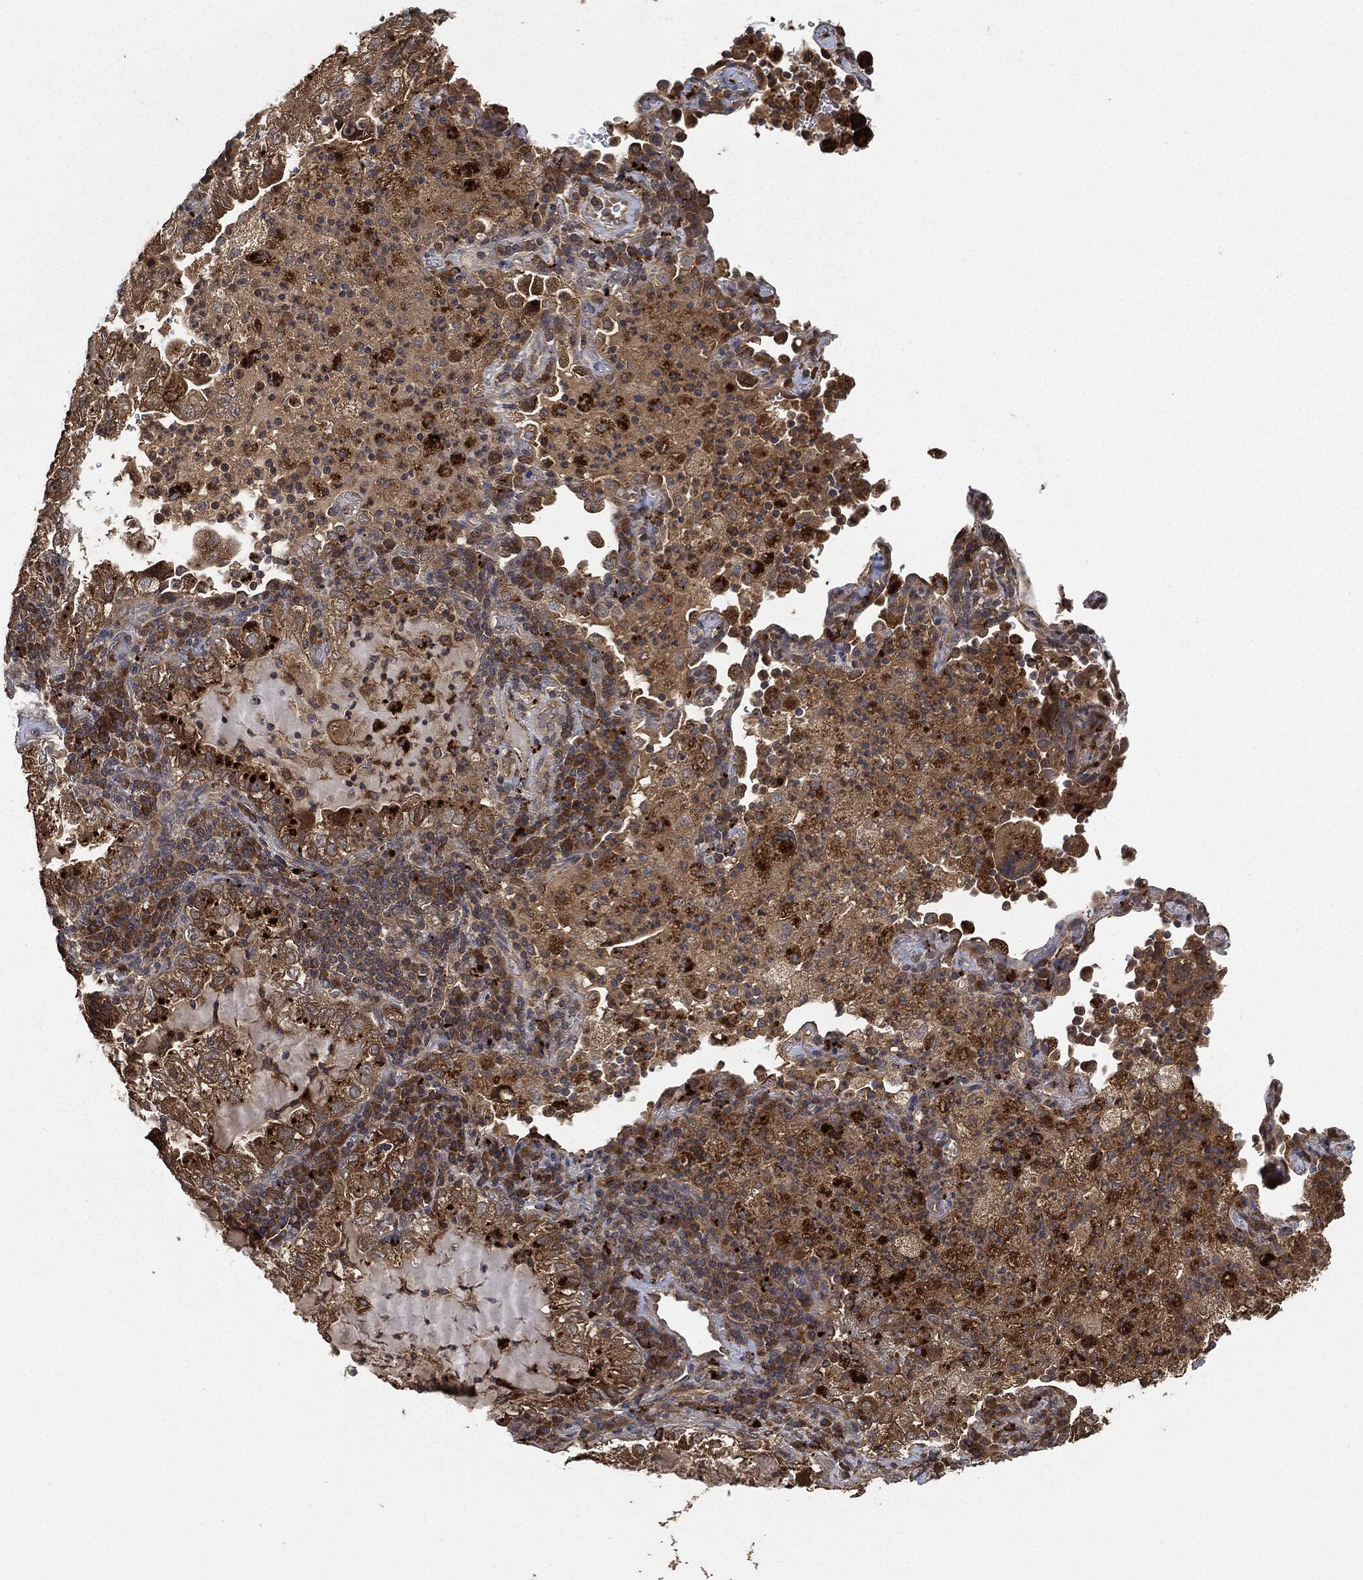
{"staining": {"intensity": "moderate", "quantity": ">75%", "location": "cytoplasmic/membranous"}, "tissue": "lung cancer", "cell_type": "Tumor cells", "image_type": "cancer", "snomed": [{"axis": "morphology", "description": "Adenocarcinoma, NOS"}, {"axis": "topography", "description": "Lung"}], "caption": "Brown immunohistochemical staining in human lung cancer (adenocarcinoma) displays moderate cytoplasmic/membranous expression in about >75% of tumor cells. (DAB (3,3'-diaminobenzidine) IHC, brown staining for protein, blue staining for nuclei).", "gene": "BRAF", "patient": {"sex": "female", "age": 73}}